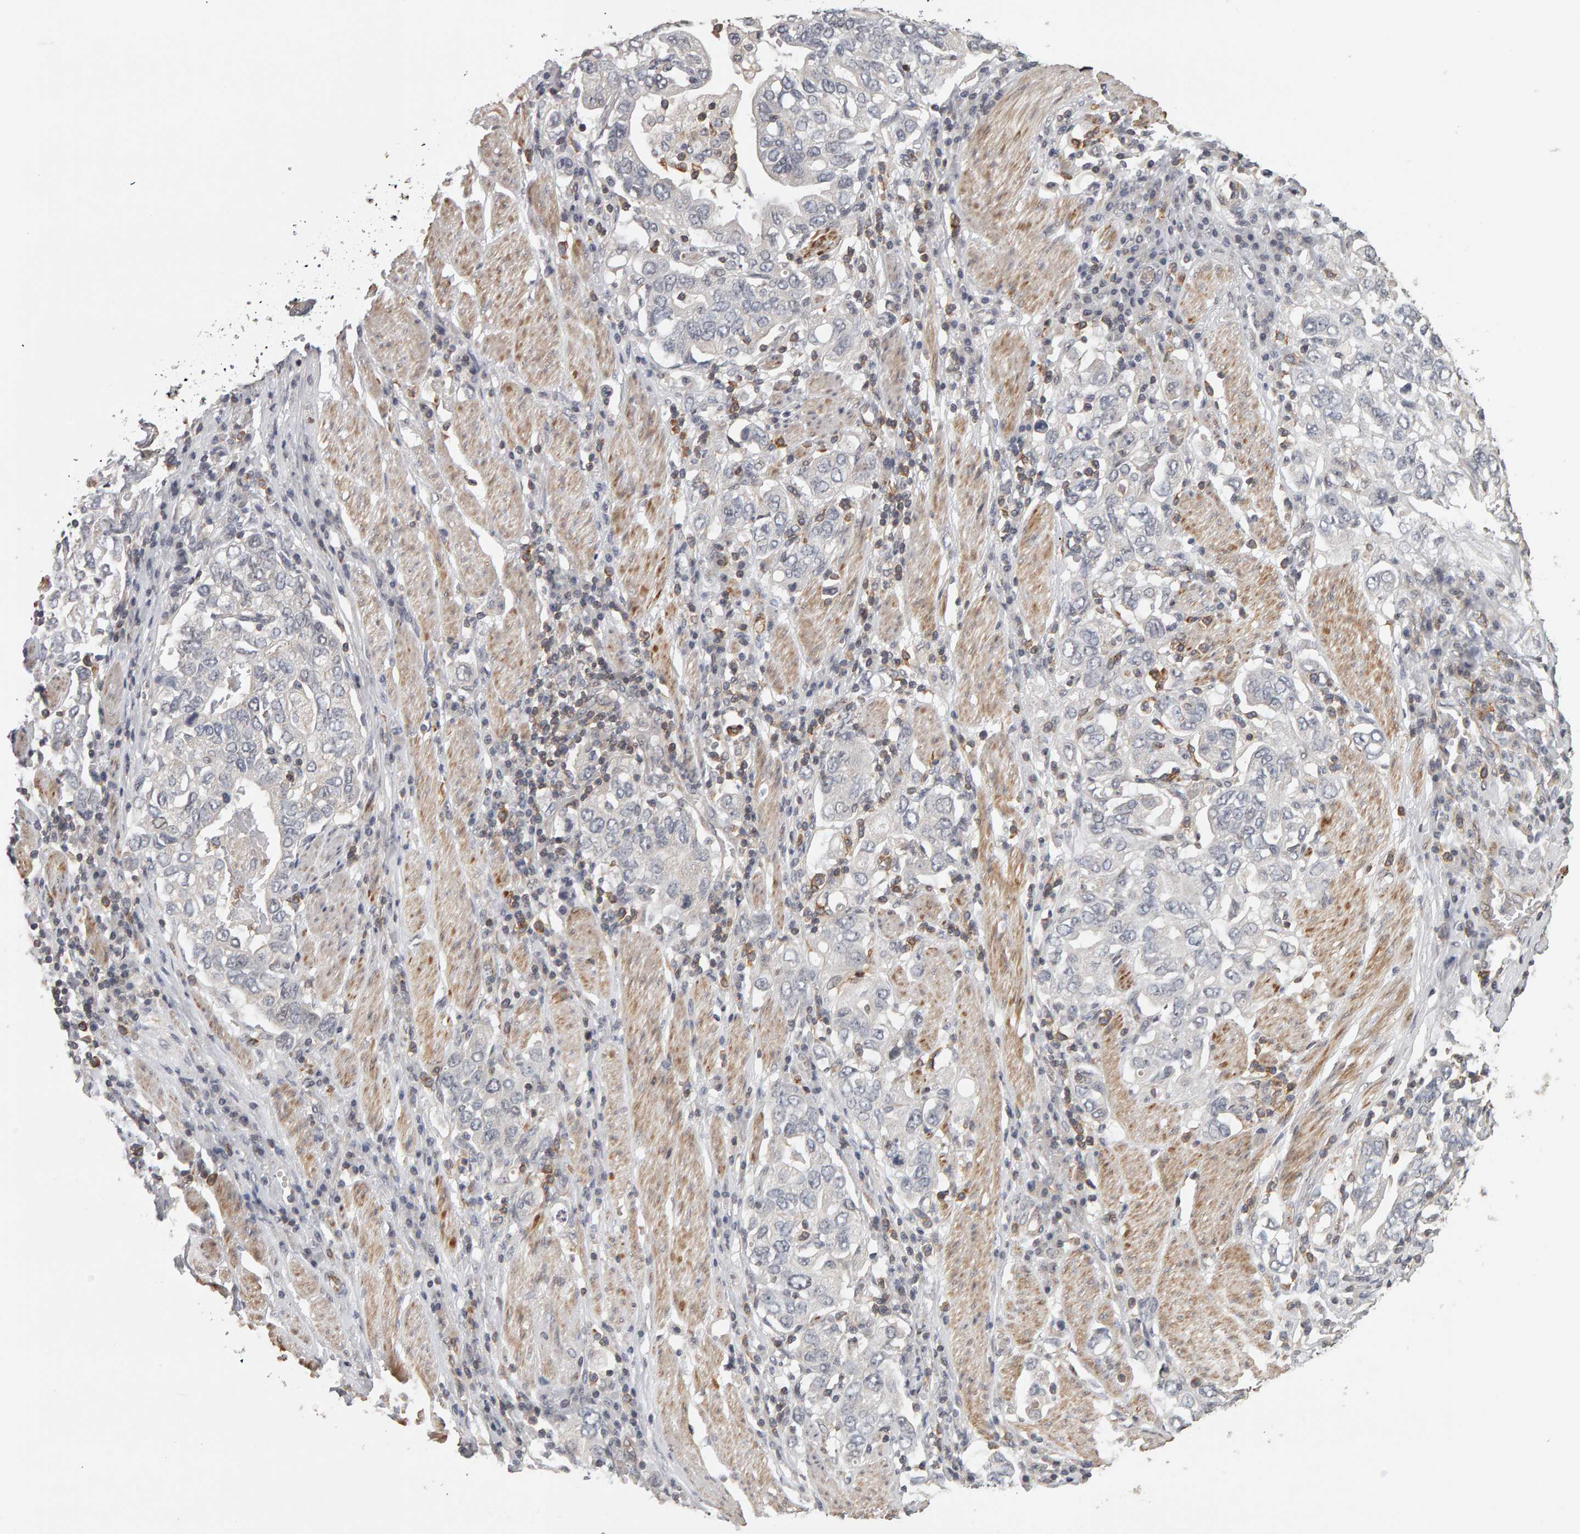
{"staining": {"intensity": "negative", "quantity": "none", "location": "none"}, "tissue": "stomach cancer", "cell_type": "Tumor cells", "image_type": "cancer", "snomed": [{"axis": "morphology", "description": "Adenocarcinoma, NOS"}, {"axis": "topography", "description": "Stomach, upper"}], "caption": "Human stomach cancer stained for a protein using IHC exhibits no expression in tumor cells.", "gene": "TEFM", "patient": {"sex": "male", "age": 62}}